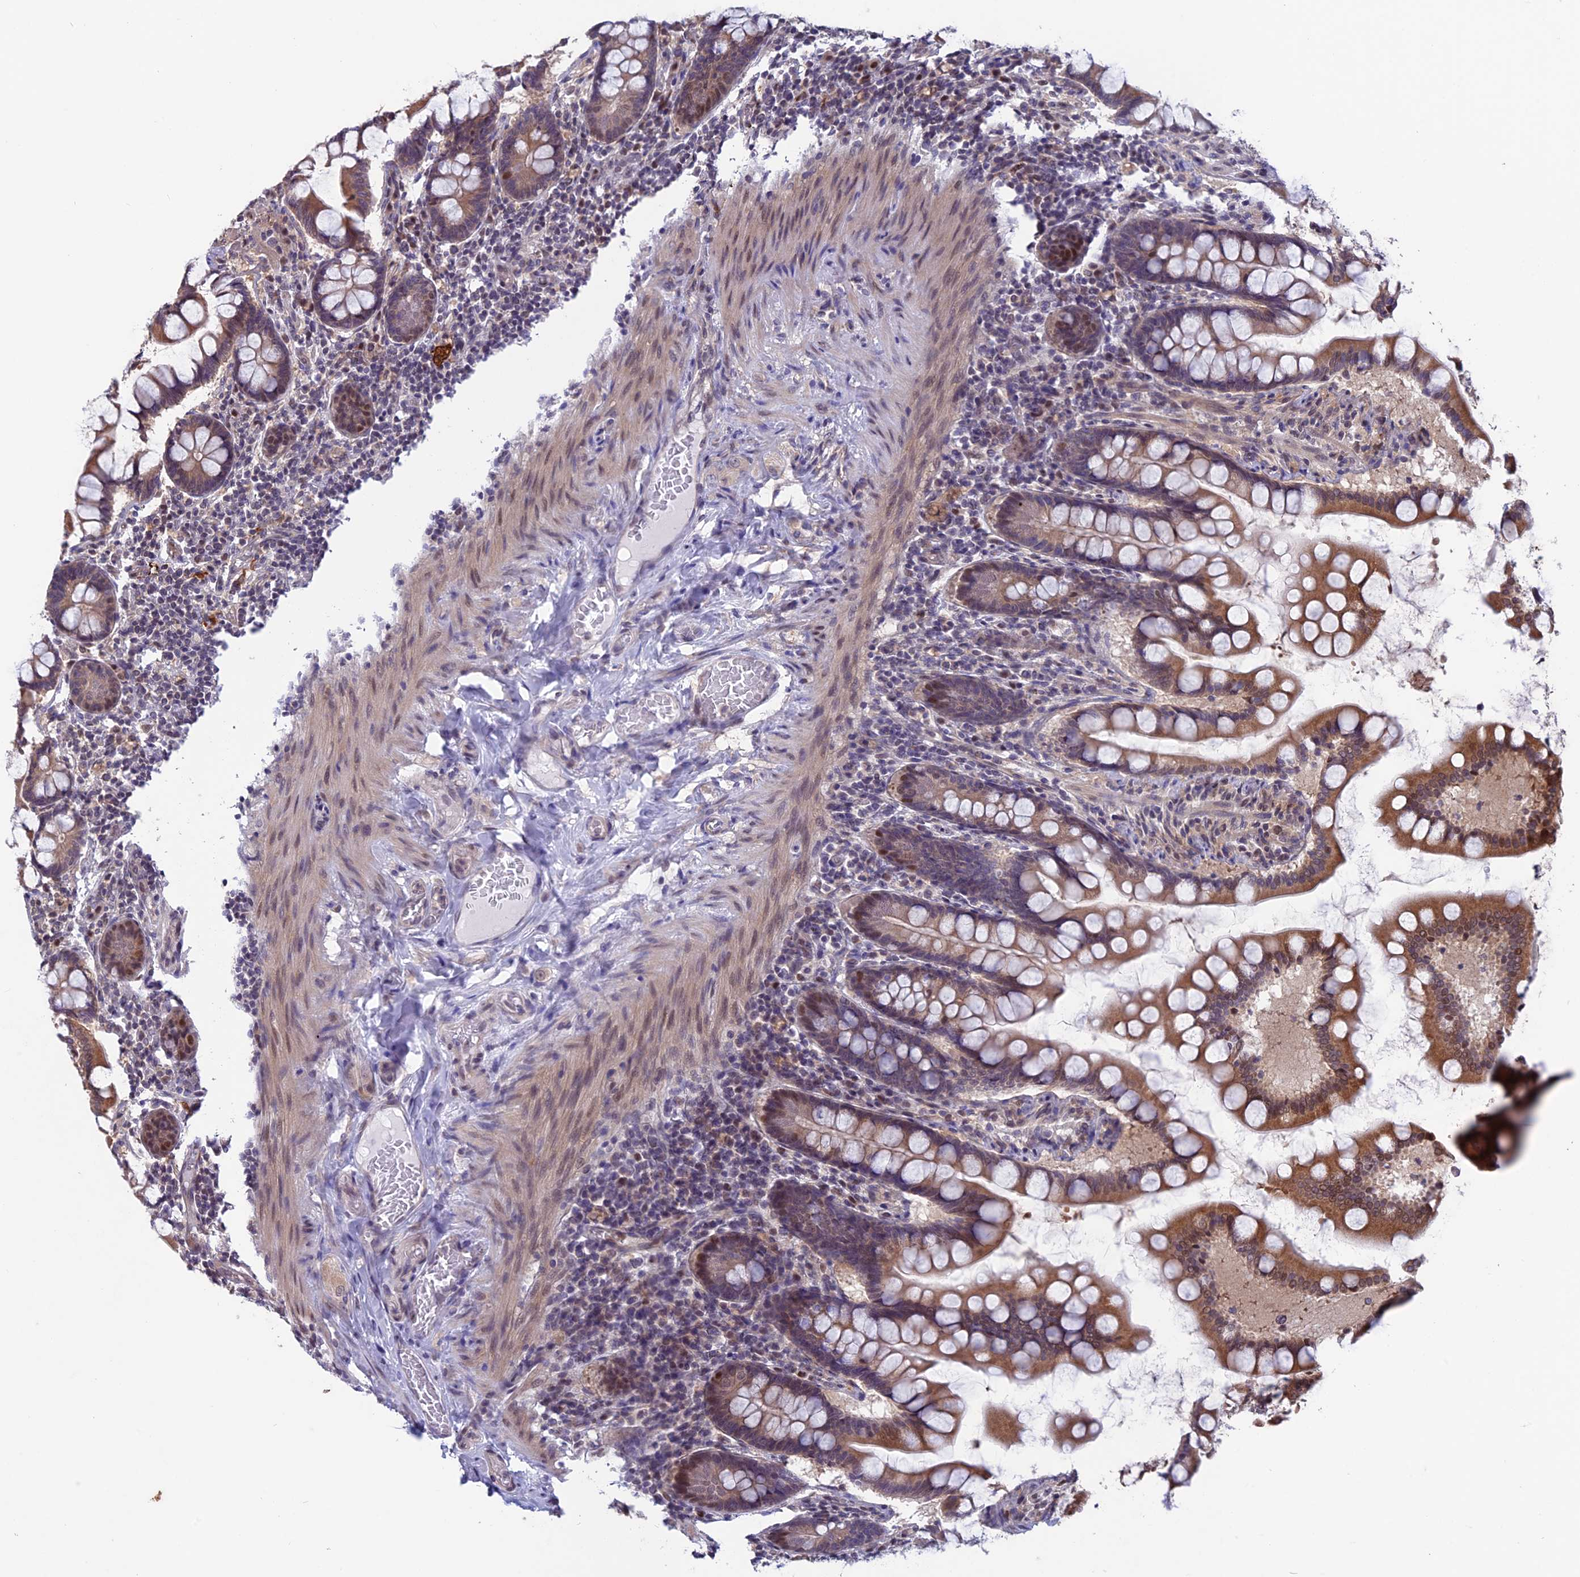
{"staining": {"intensity": "moderate", "quantity": "25%-75%", "location": "cytoplasmic/membranous,nuclear"}, "tissue": "small intestine", "cell_type": "Glandular cells", "image_type": "normal", "snomed": [{"axis": "morphology", "description": "Normal tissue, NOS"}, {"axis": "topography", "description": "Small intestine"}], "caption": "Immunohistochemical staining of unremarkable small intestine displays 25%-75% levels of moderate cytoplasmic/membranous,nuclear protein staining in approximately 25%-75% of glandular cells. Immunohistochemistry (ihc) stains the protein in brown and the nuclei are stained blue.", "gene": "MAST2", "patient": {"sex": "male", "age": 41}}